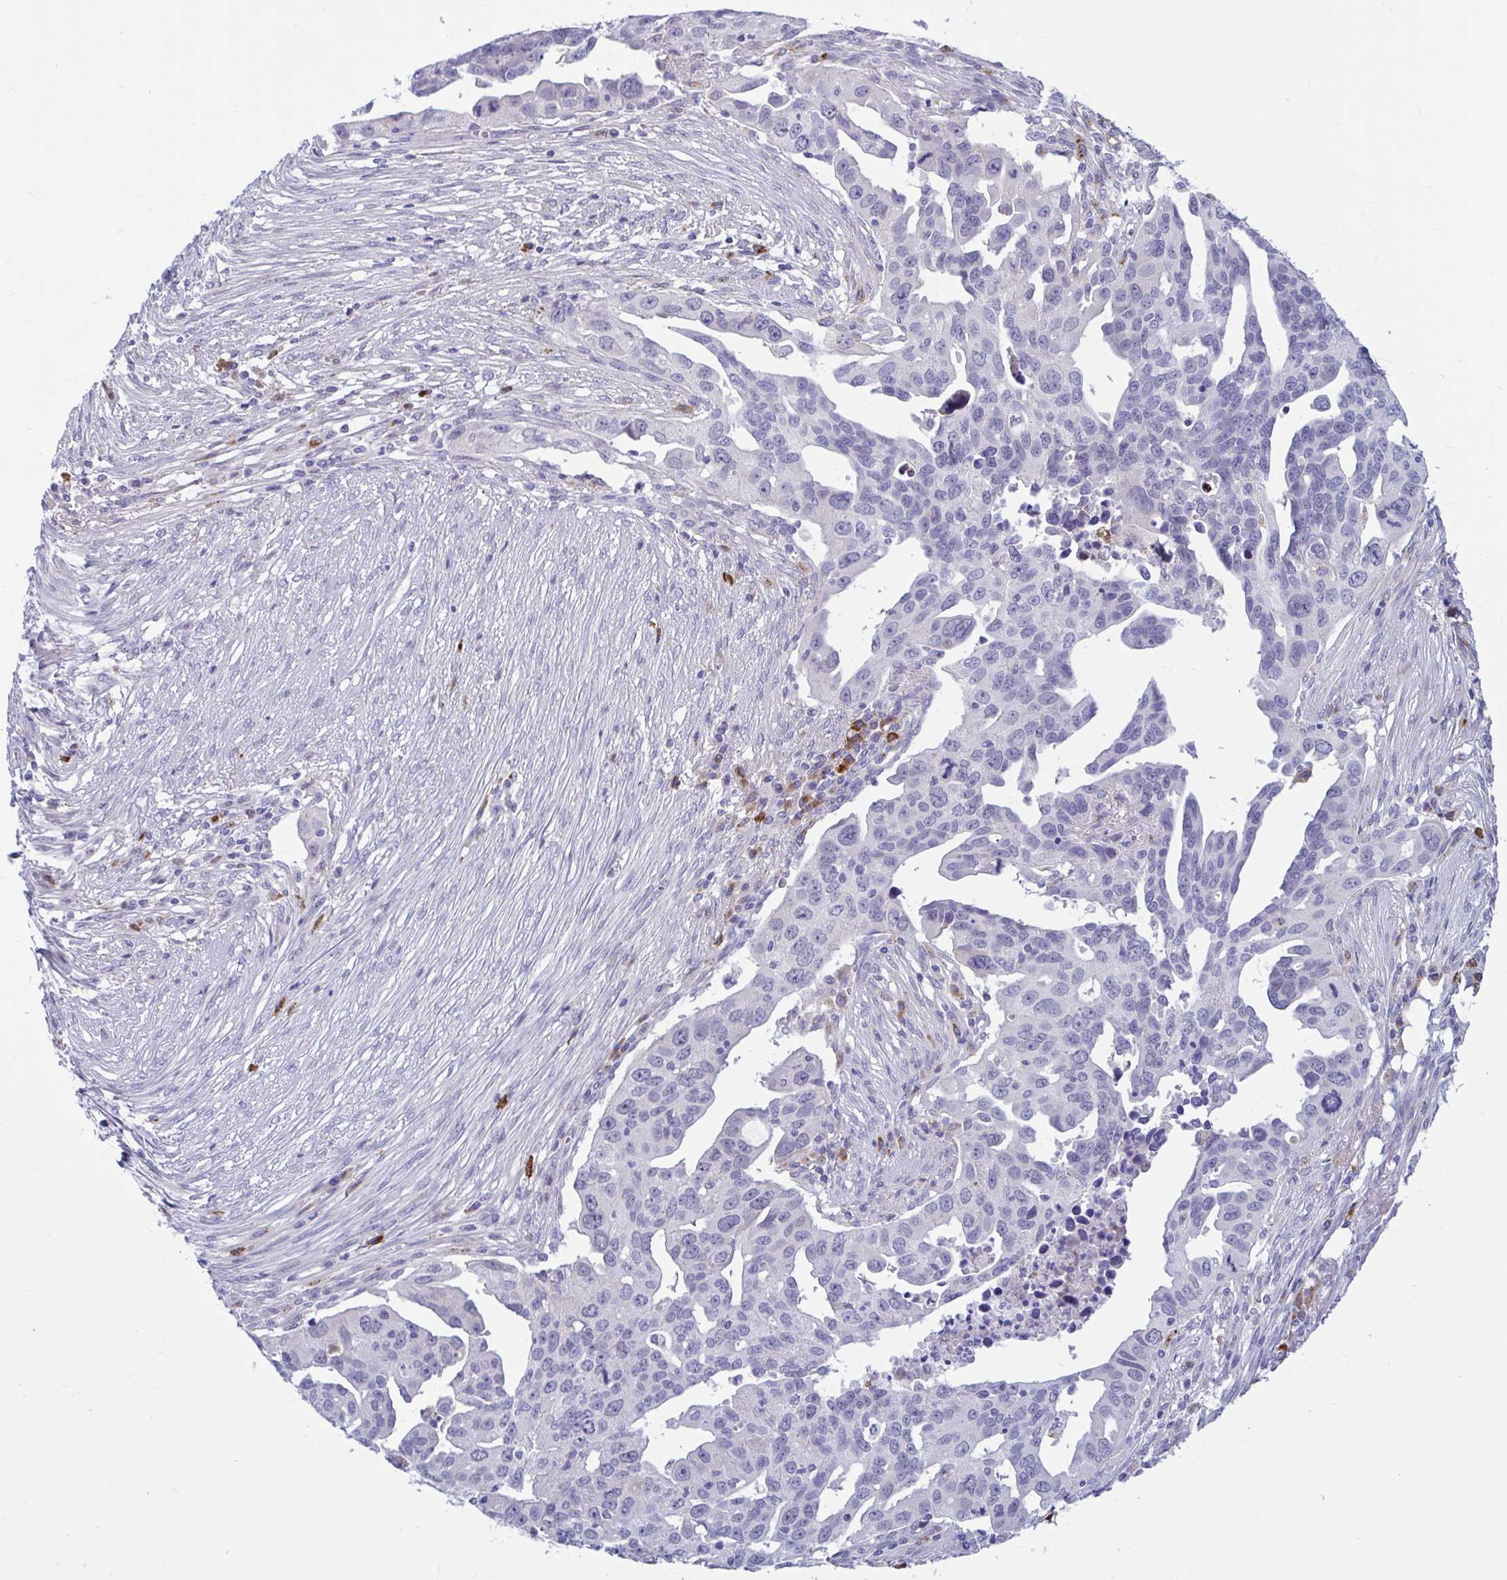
{"staining": {"intensity": "negative", "quantity": "none", "location": "none"}, "tissue": "ovarian cancer", "cell_type": "Tumor cells", "image_type": "cancer", "snomed": [{"axis": "morphology", "description": "Carcinoma, endometroid"}, {"axis": "morphology", "description": "Cystadenocarcinoma, serous, NOS"}, {"axis": "topography", "description": "Ovary"}], "caption": "A high-resolution photomicrograph shows immunohistochemistry (IHC) staining of ovarian cancer, which displays no significant positivity in tumor cells.", "gene": "FAM219B", "patient": {"sex": "female", "age": 45}}